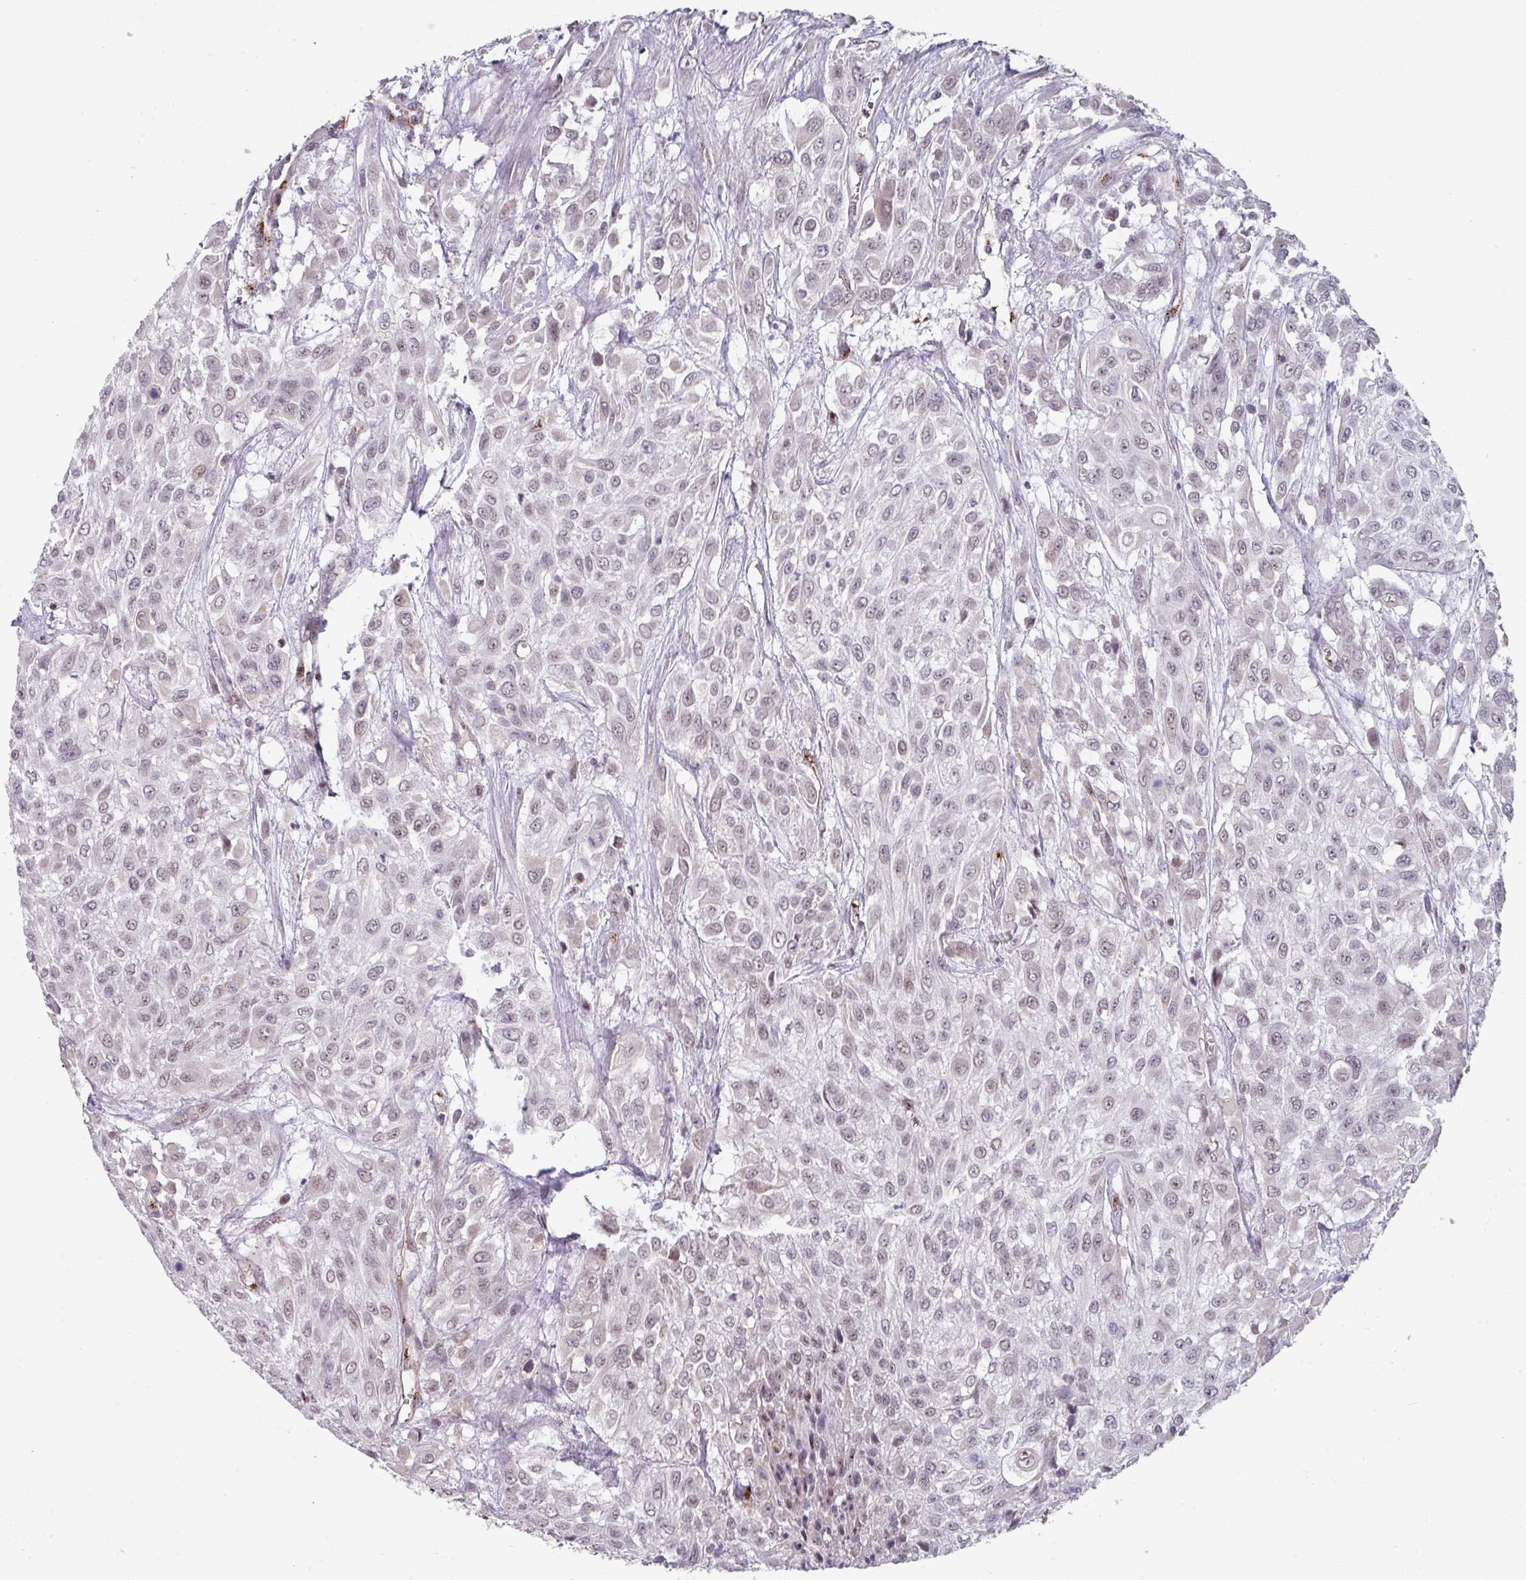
{"staining": {"intensity": "weak", "quantity": "25%-75%", "location": "nuclear"}, "tissue": "urothelial cancer", "cell_type": "Tumor cells", "image_type": "cancer", "snomed": [{"axis": "morphology", "description": "Urothelial carcinoma, High grade"}, {"axis": "topography", "description": "Urinary bladder"}], "caption": "Human urothelial cancer stained with a protein marker reveals weak staining in tumor cells.", "gene": "SIDT2", "patient": {"sex": "male", "age": 57}}